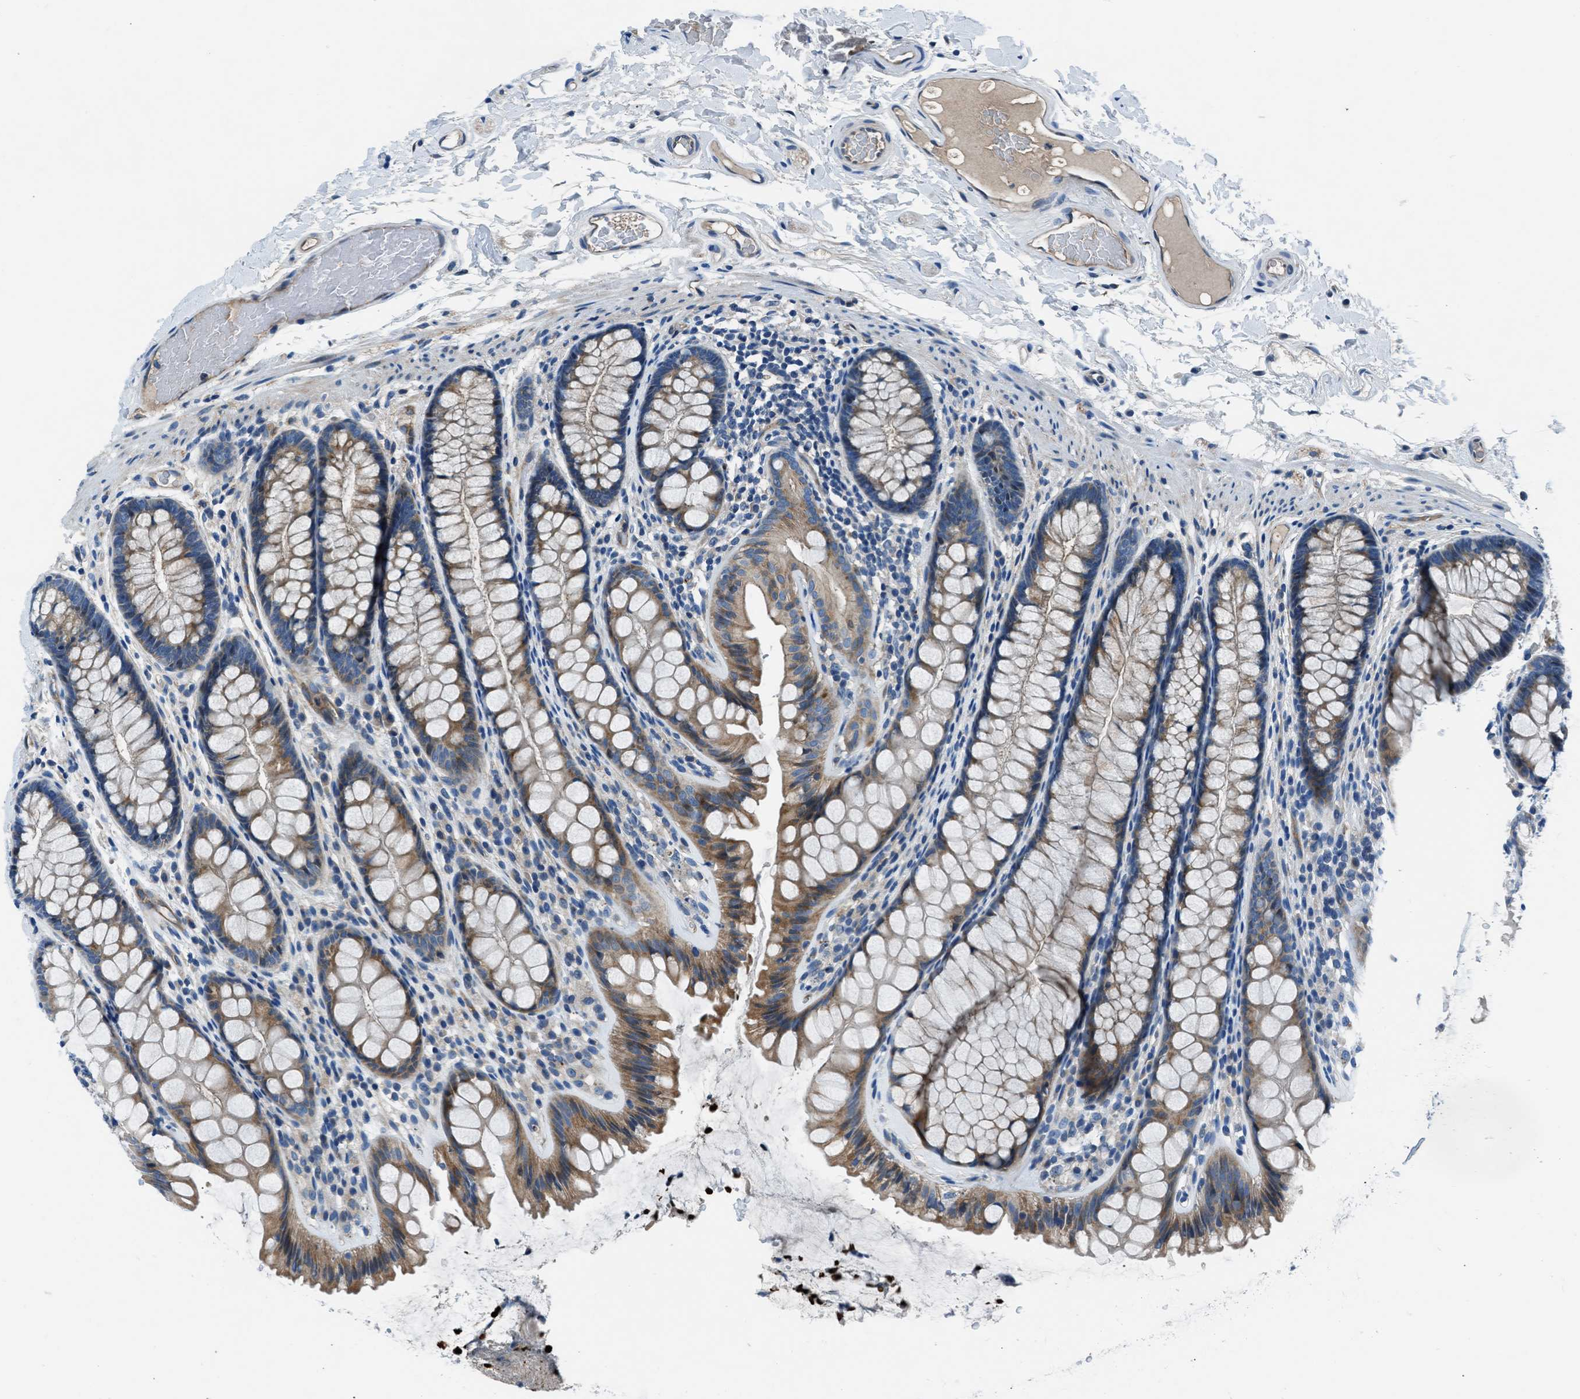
{"staining": {"intensity": "moderate", "quantity": ">75%", "location": "cytoplasmic/membranous"}, "tissue": "colon", "cell_type": "Endothelial cells", "image_type": "normal", "snomed": [{"axis": "morphology", "description": "Normal tissue, NOS"}, {"axis": "topography", "description": "Colon"}], "caption": "Immunohistochemistry (IHC) (DAB (3,3'-diaminobenzidine)) staining of normal colon demonstrates moderate cytoplasmic/membranous protein expression in approximately >75% of endothelial cells.", "gene": "SLC38A6", "patient": {"sex": "female", "age": 56}}